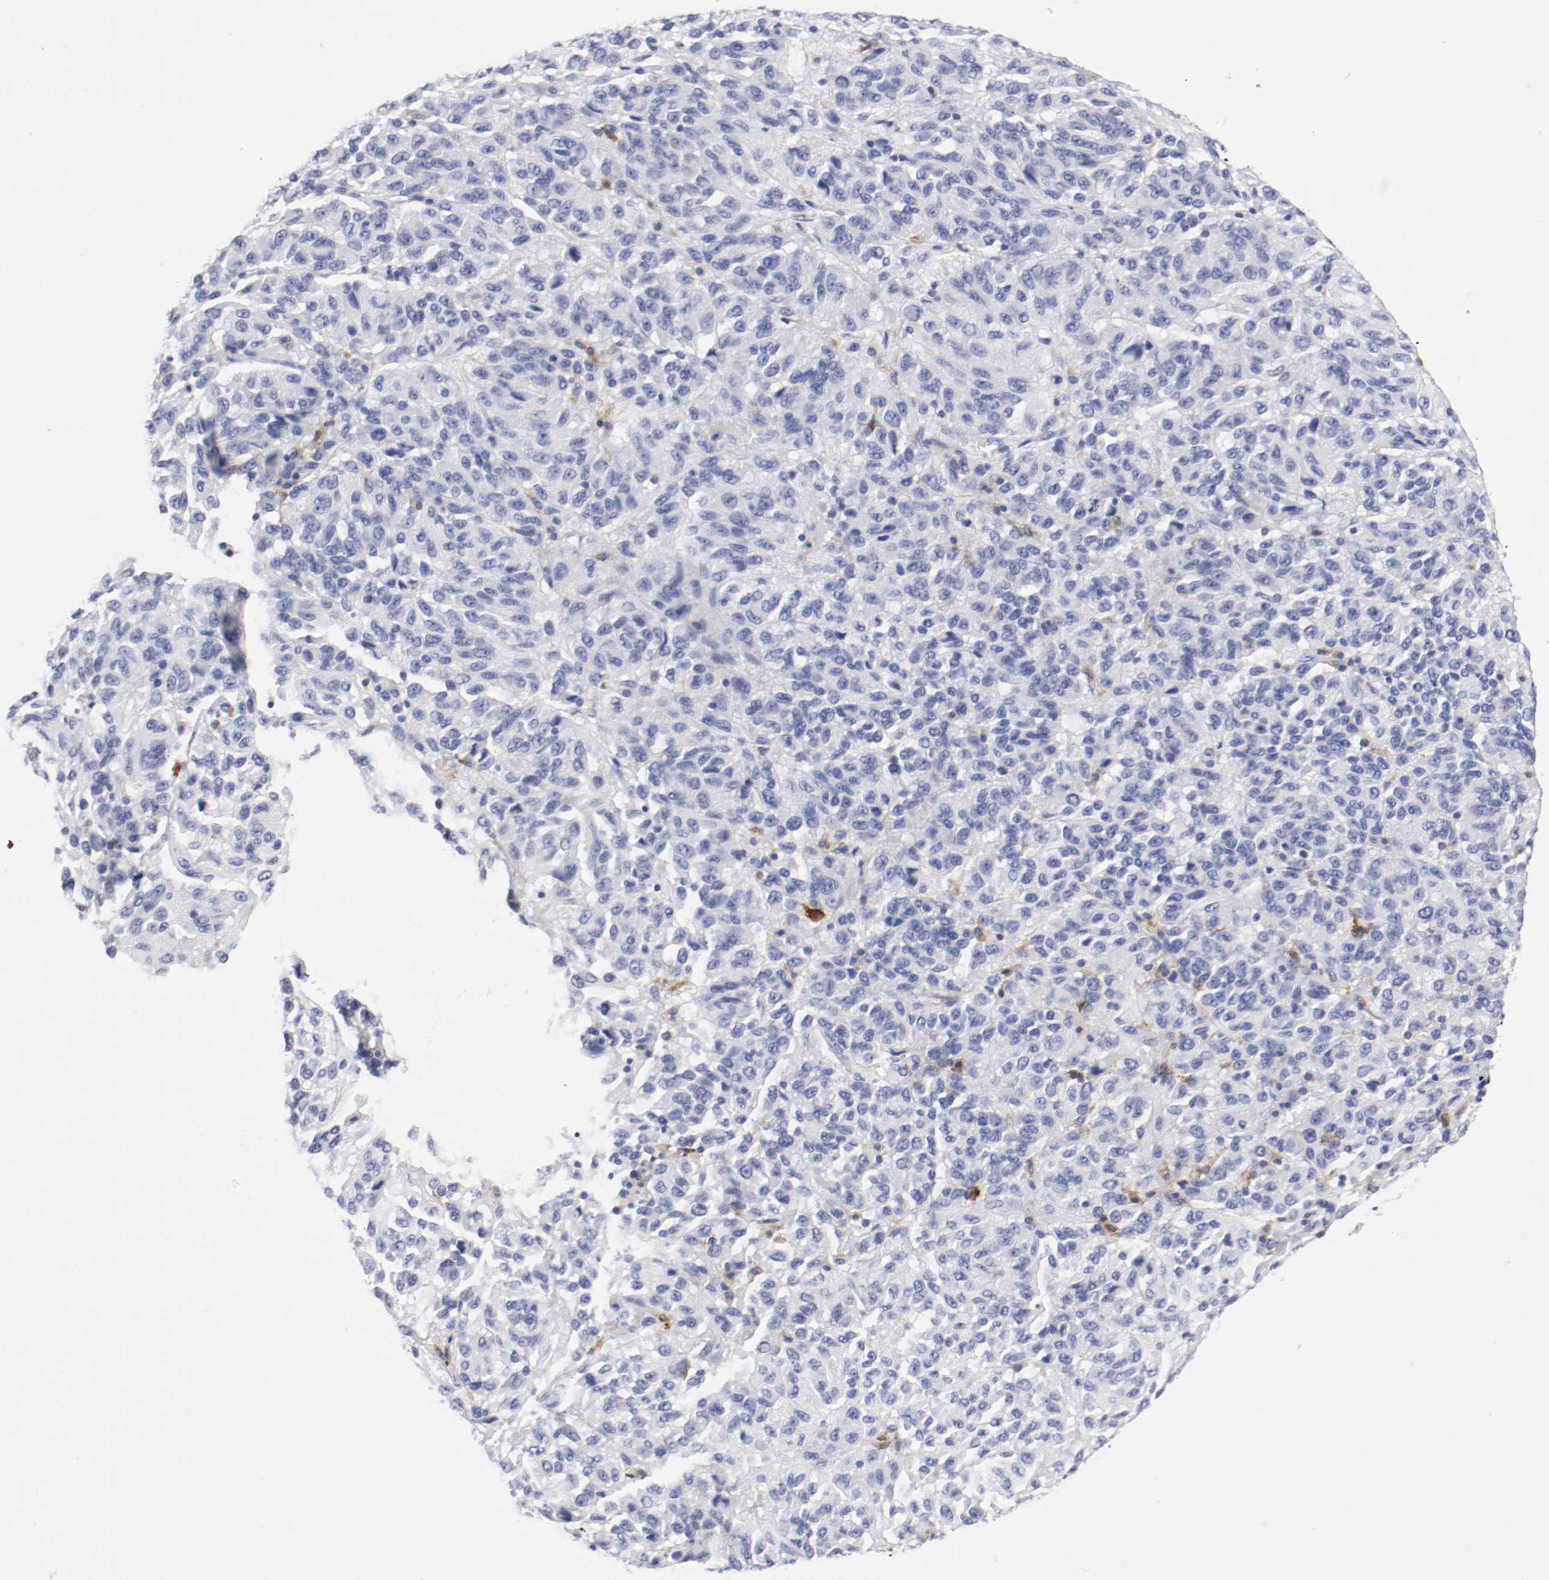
{"staining": {"intensity": "negative", "quantity": "none", "location": "none"}, "tissue": "melanoma", "cell_type": "Tumor cells", "image_type": "cancer", "snomed": [{"axis": "morphology", "description": "Malignant melanoma, Metastatic site"}, {"axis": "topography", "description": "Lung"}], "caption": "IHC histopathology image of melanoma stained for a protein (brown), which shows no positivity in tumor cells.", "gene": "ITGAX", "patient": {"sex": "male", "age": 64}}